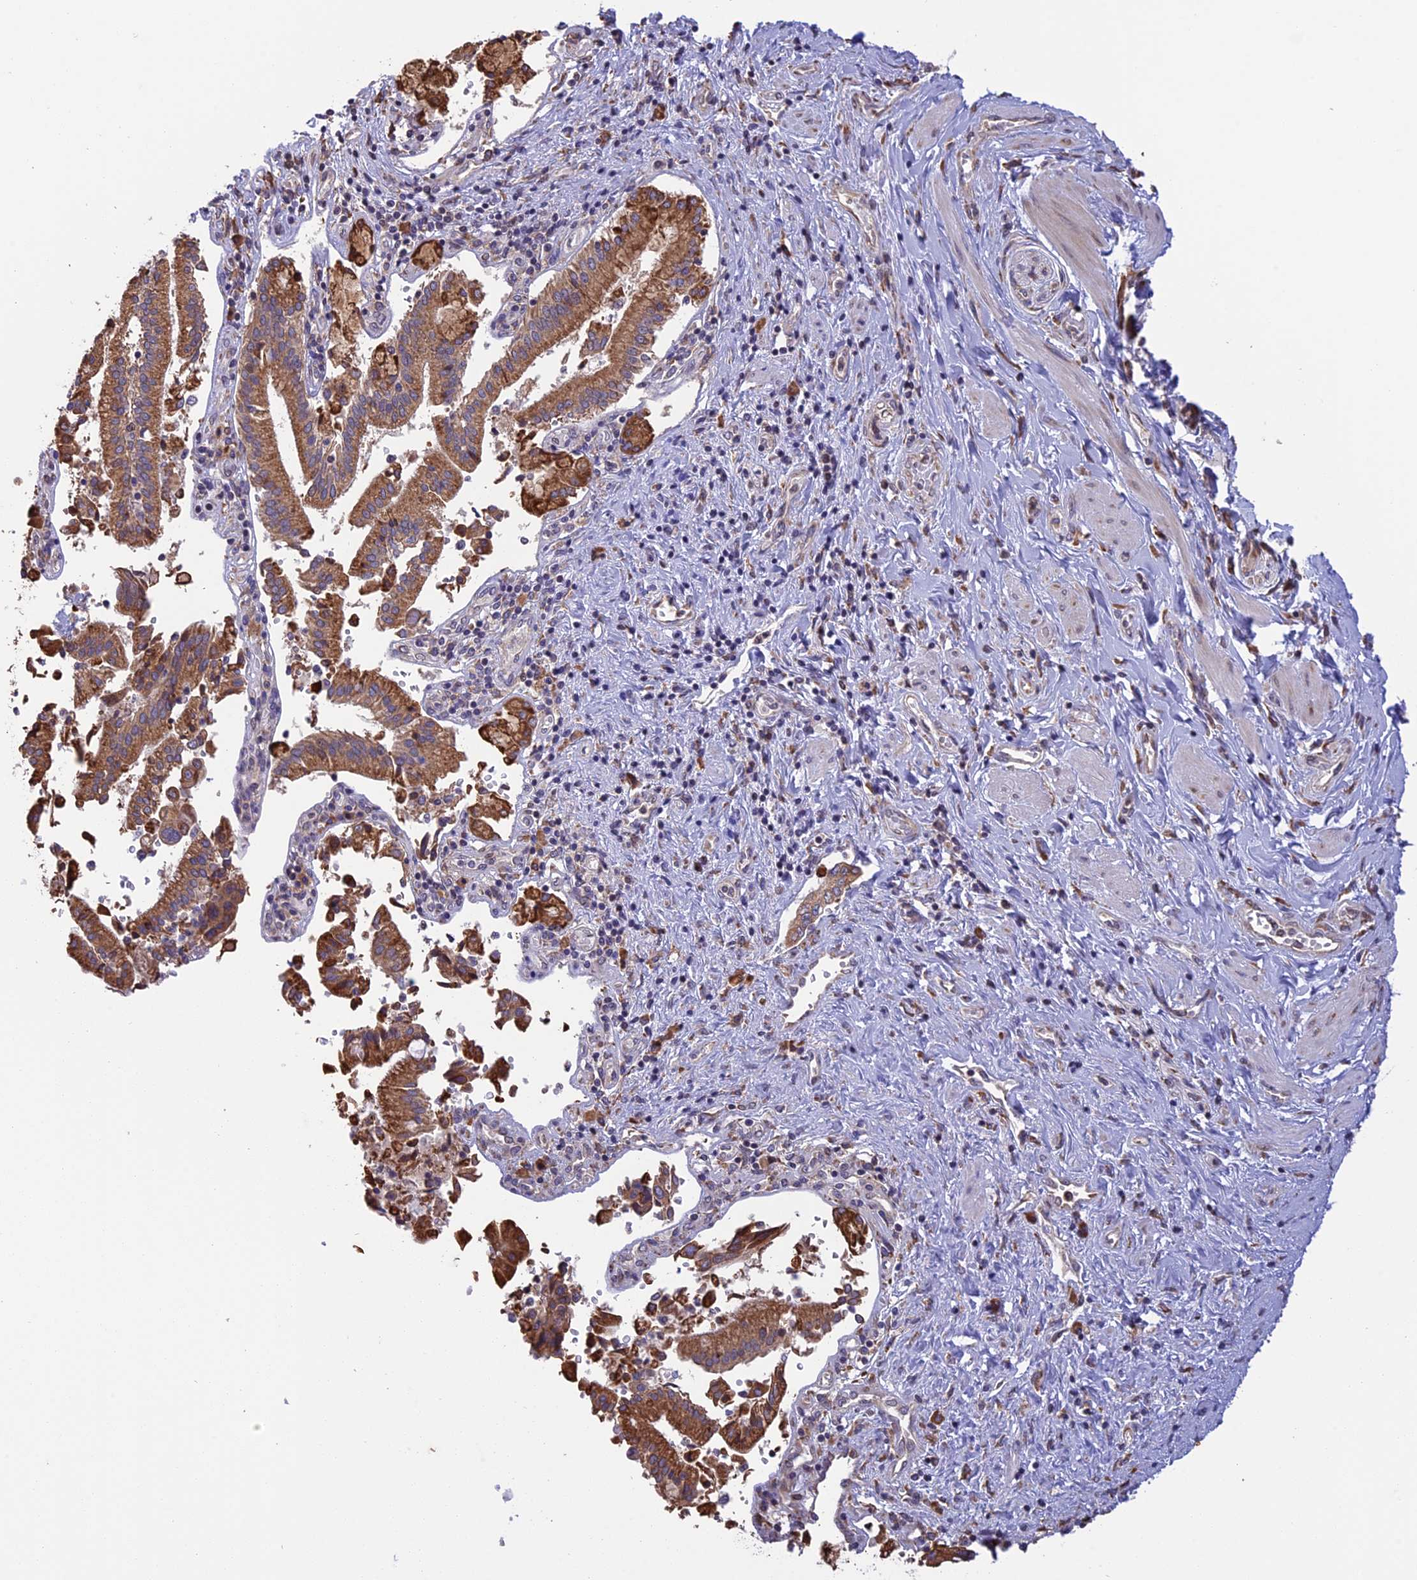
{"staining": {"intensity": "moderate", "quantity": ">75%", "location": "cytoplasmic/membranous"}, "tissue": "pancreatic cancer", "cell_type": "Tumor cells", "image_type": "cancer", "snomed": [{"axis": "morphology", "description": "Adenocarcinoma, NOS"}, {"axis": "topography", "description": "Pancreas"}], "caption": "Immunohistochemistry (IHC) staining of pancreatic adenocarcinoma, which shows medium levels of moderate cytoplasmic/membranous expression in about >75% of tumor cells indicating moderate cytoplasmic/membranous protein expression. The staining was performed using DAB (3,3'-diaminobenzidine) (brown) for protein detection and nuclei were counterstained in hematoxylin (blue).", "gene": "DMRTA2", "patient": {"sex": "male", "age": 46}}